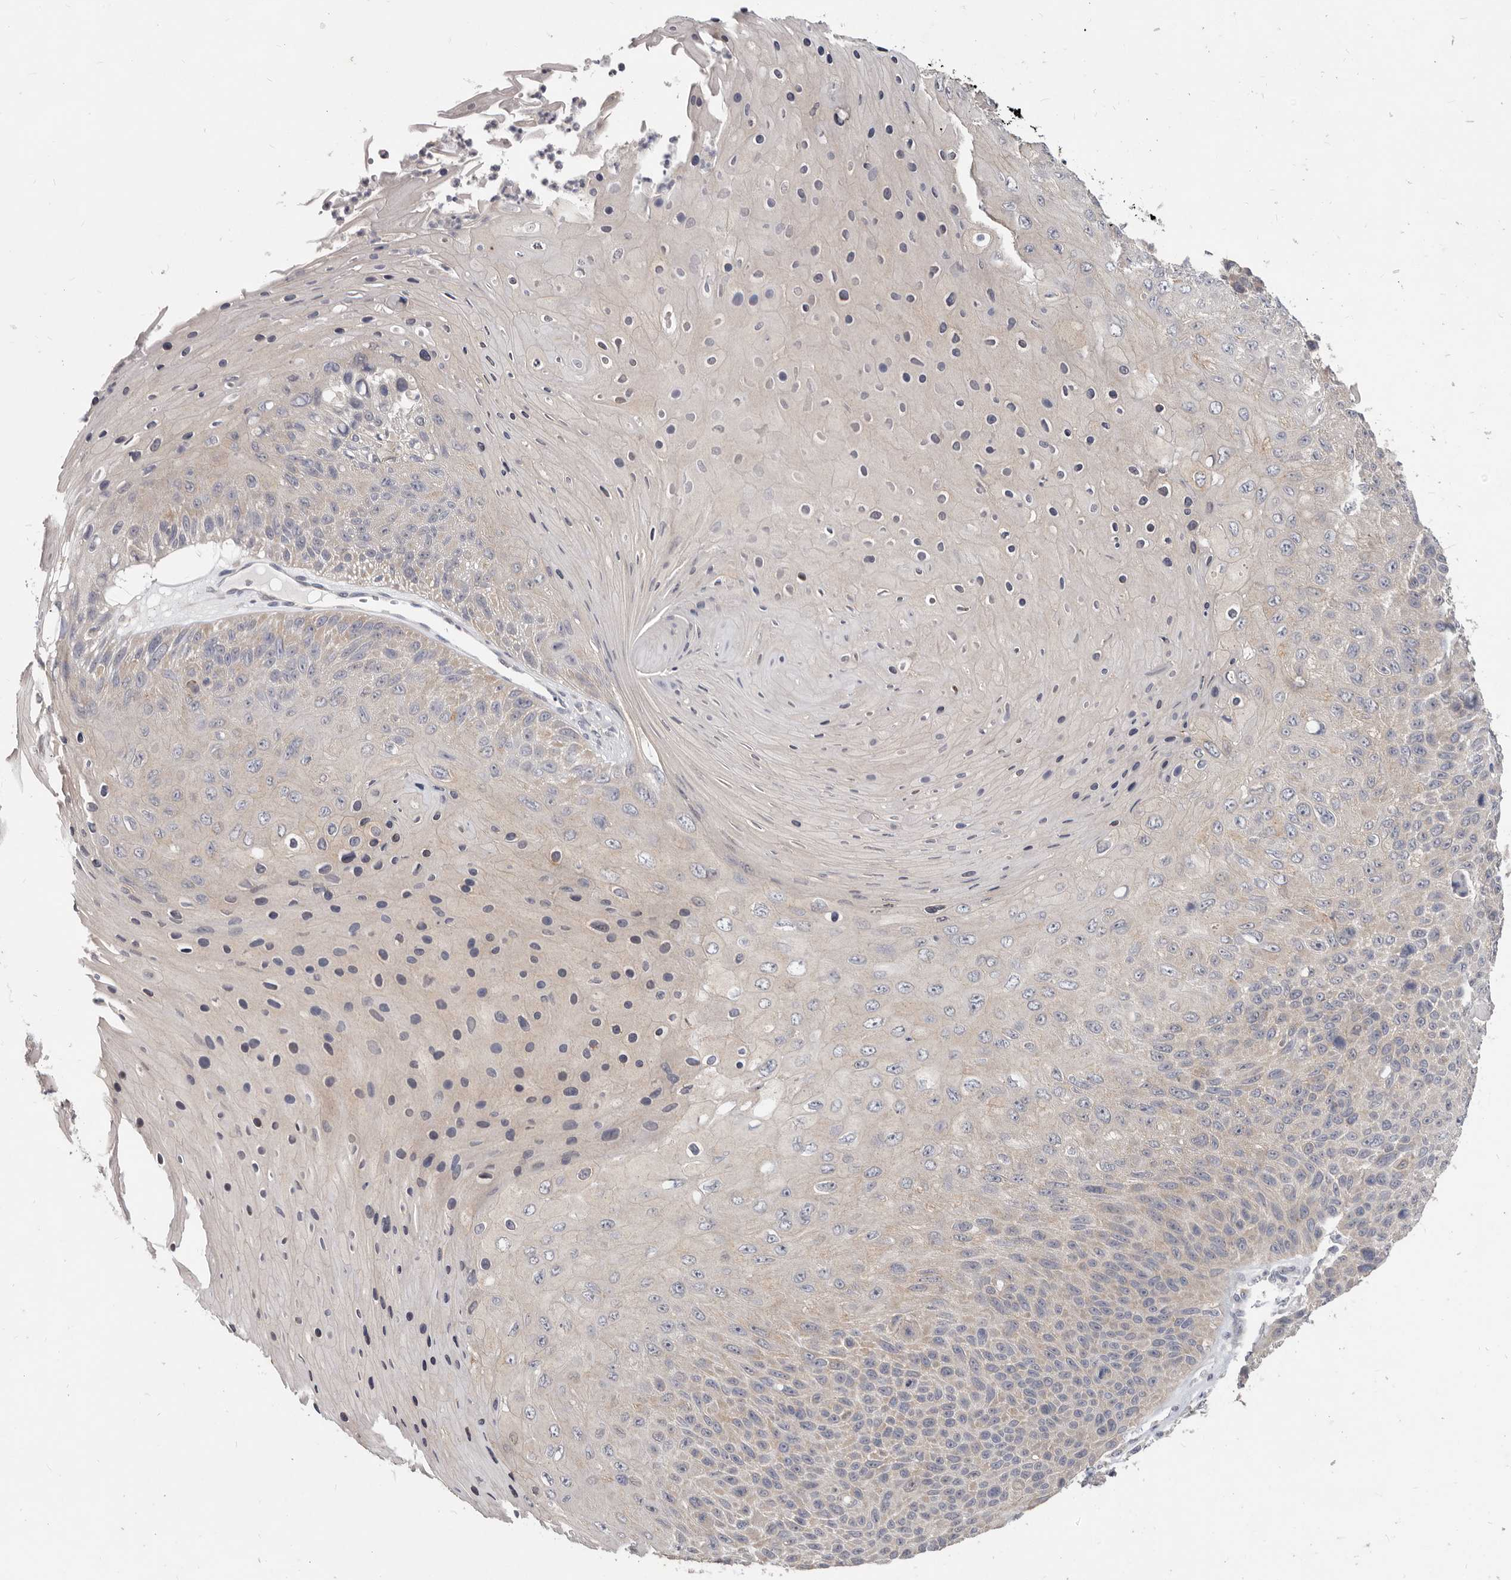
{"staining": {"intensity": "weak", "quantity": "<25%", "location": "cytoplasmic/membranous"}, "tissue": "skin cancer", "cell_type": "Tumor cells", "image_type": "cancer", "snomed": [{"axis": "morphology", "description": "Squamous cell carcinoma, NOS"}, {"axis": "topography", "description": "Skin"}], "caption": "Tumor cells are negative for brown protein staining in skin cancer (squamous cell carcinoma).", "gene": "WDR77", "patient": {"sex": "female", "age": 88}}